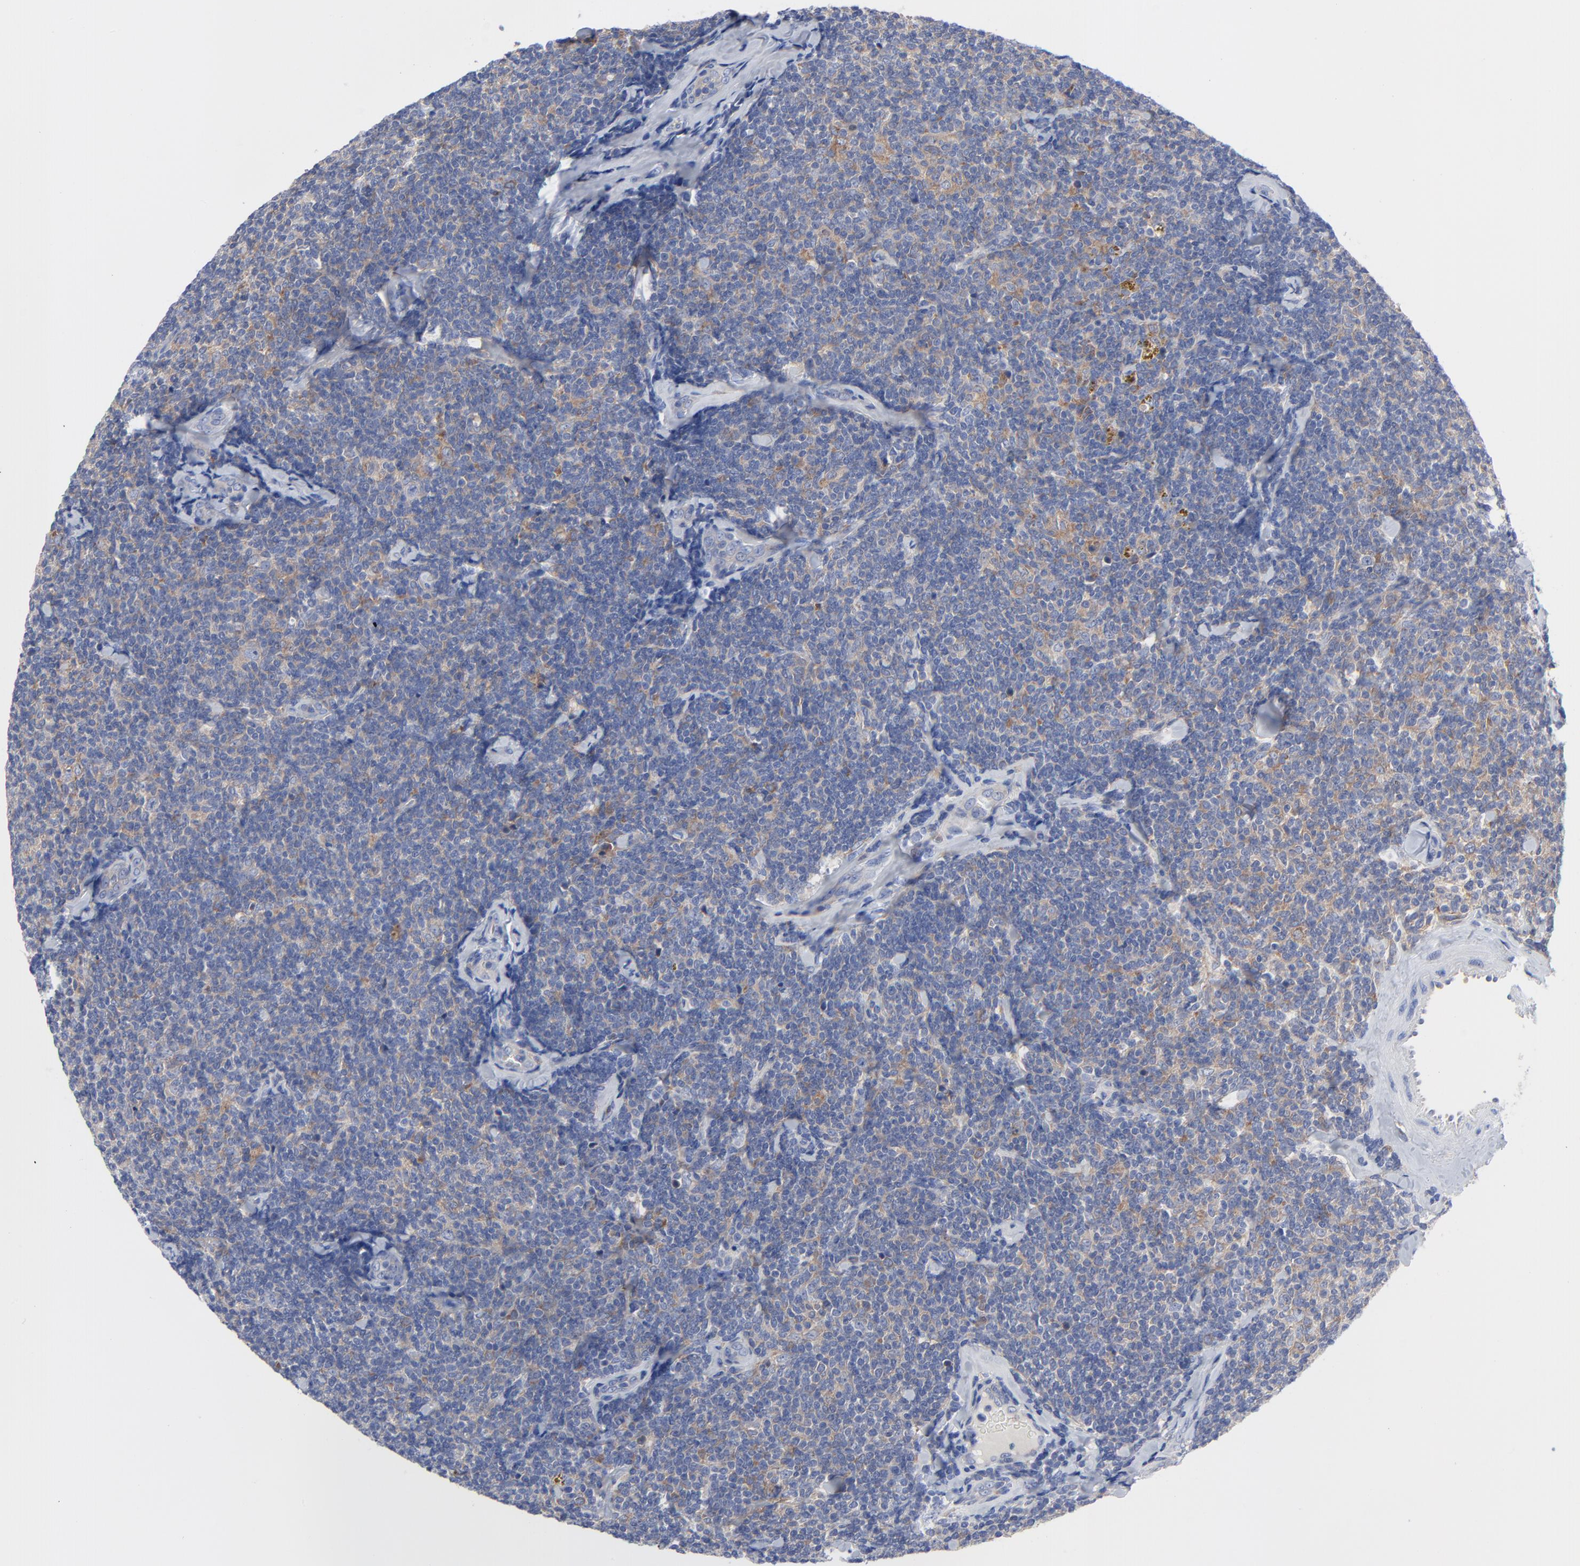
{"staining": {"intensity": "weak", "quantity": ">75%", "location": "cytoplasmic/membranous"}, "tissue": "lymphoma", "cell_type": "Tumor cells", "image_type": "cancer", "snomed": [{"axis": "morphology", "description": "Malignant lymphoma, non-Hodgkin's type, Low grade"}, {"axis": "topography", "description": "Lymph node"}], "caption": "Malignant lymphoma, non-Hodgkin's type (low-grade) tissue reveals weak cytoplasmic/membranous staining in approximately >75% of tumor cells, visualized by immunohistochemistry.", "gene": "STAT2", "patient": {"sex": "female", "age": 56}}